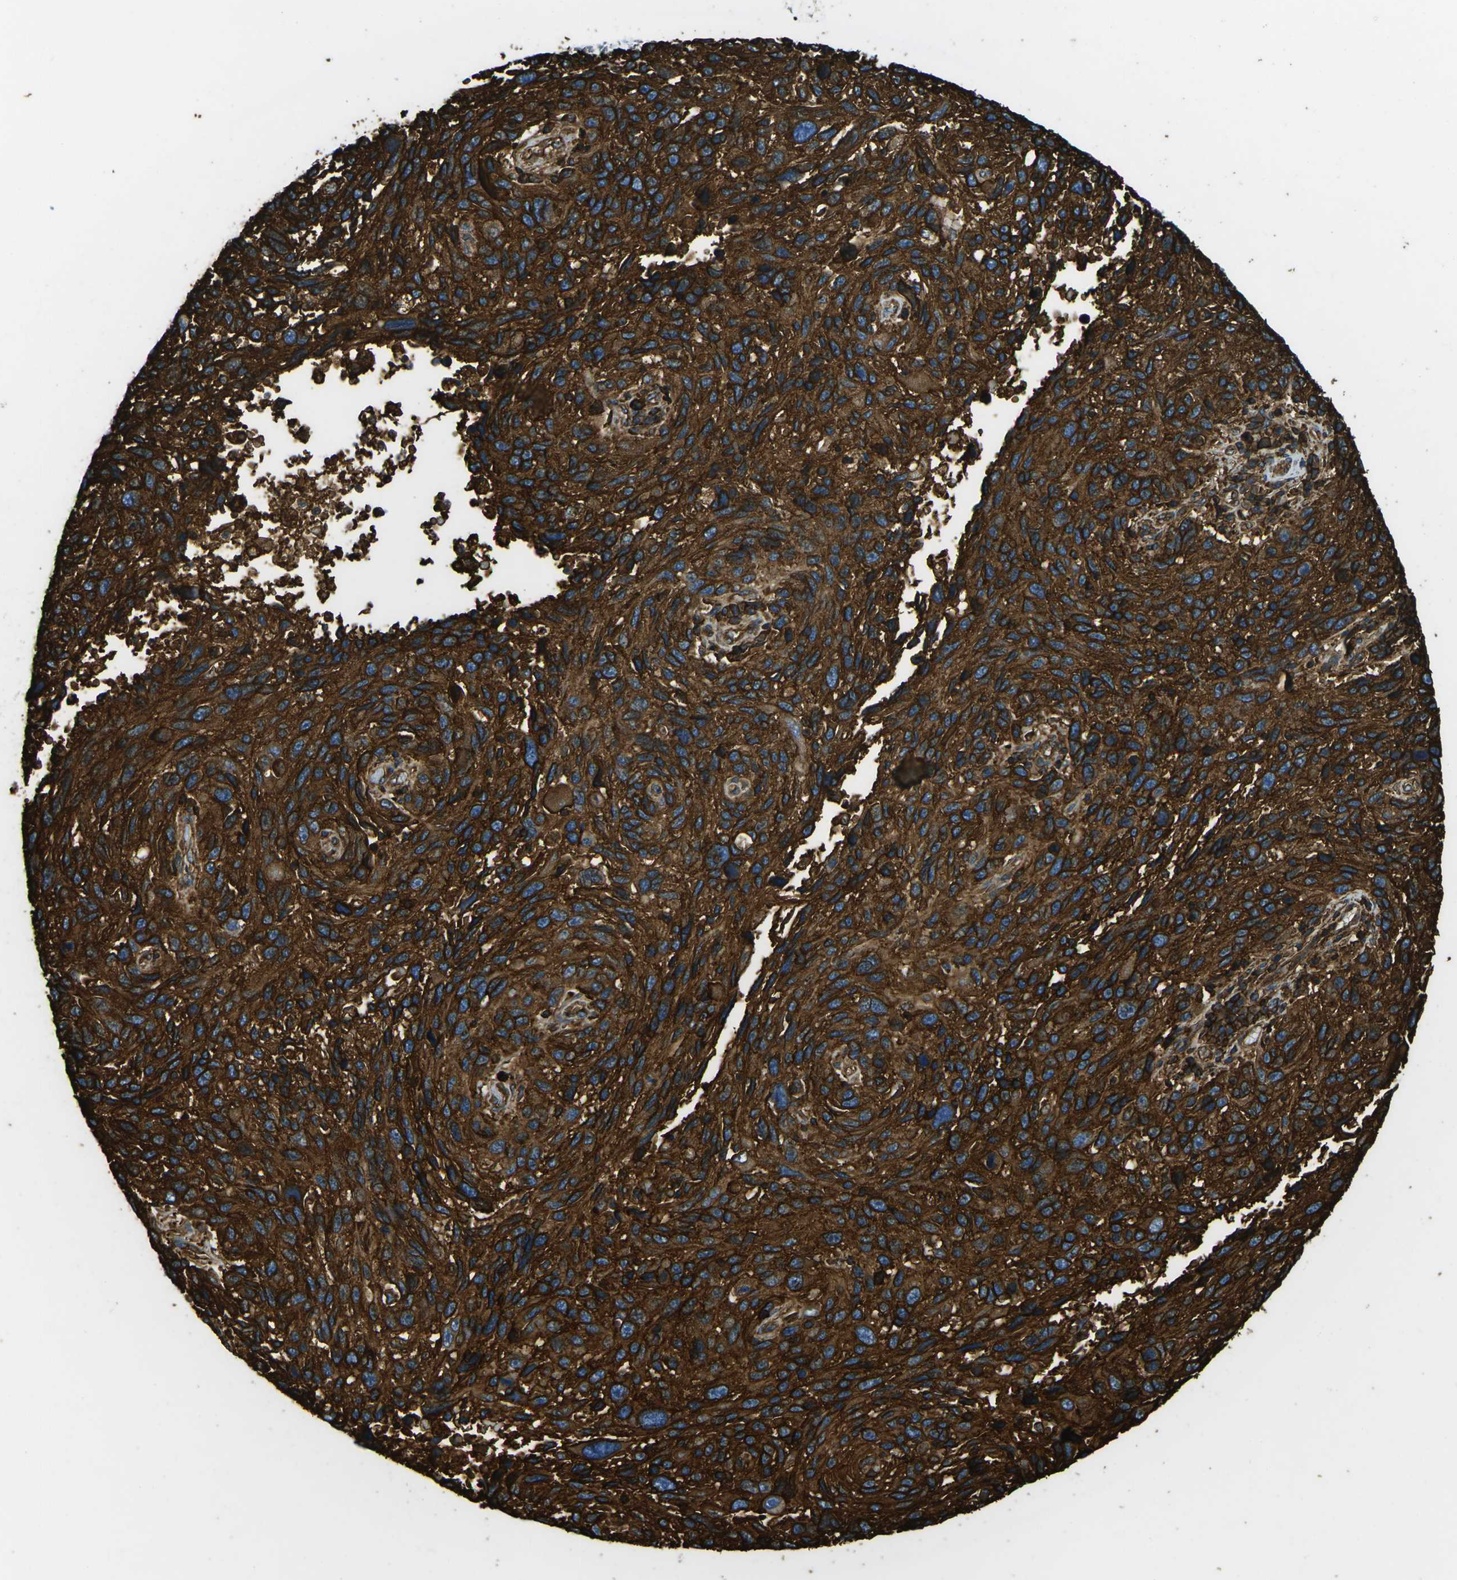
{"staining": {"intensity": "strong", "quantity": ">75%", "location": "cytoplasmic/membranous"}, "tissue": "melanoma", "cell_type": "Tumor cells", "image_type": "cancer", "snomed": [{"axis": "morphology", "description": "Malignant melanoma, NOS"}, {"axis": "topography", "description": "Skin"}], "caption": "This micrograph demonstrates immunohistochemistry staining of human malignant melanoma, with high strong cytoplasmic/membranous staining in approximately >75% of tumor cells.", "gene": "HLA-B", "patient": {"sex": "male", "age": 53}}